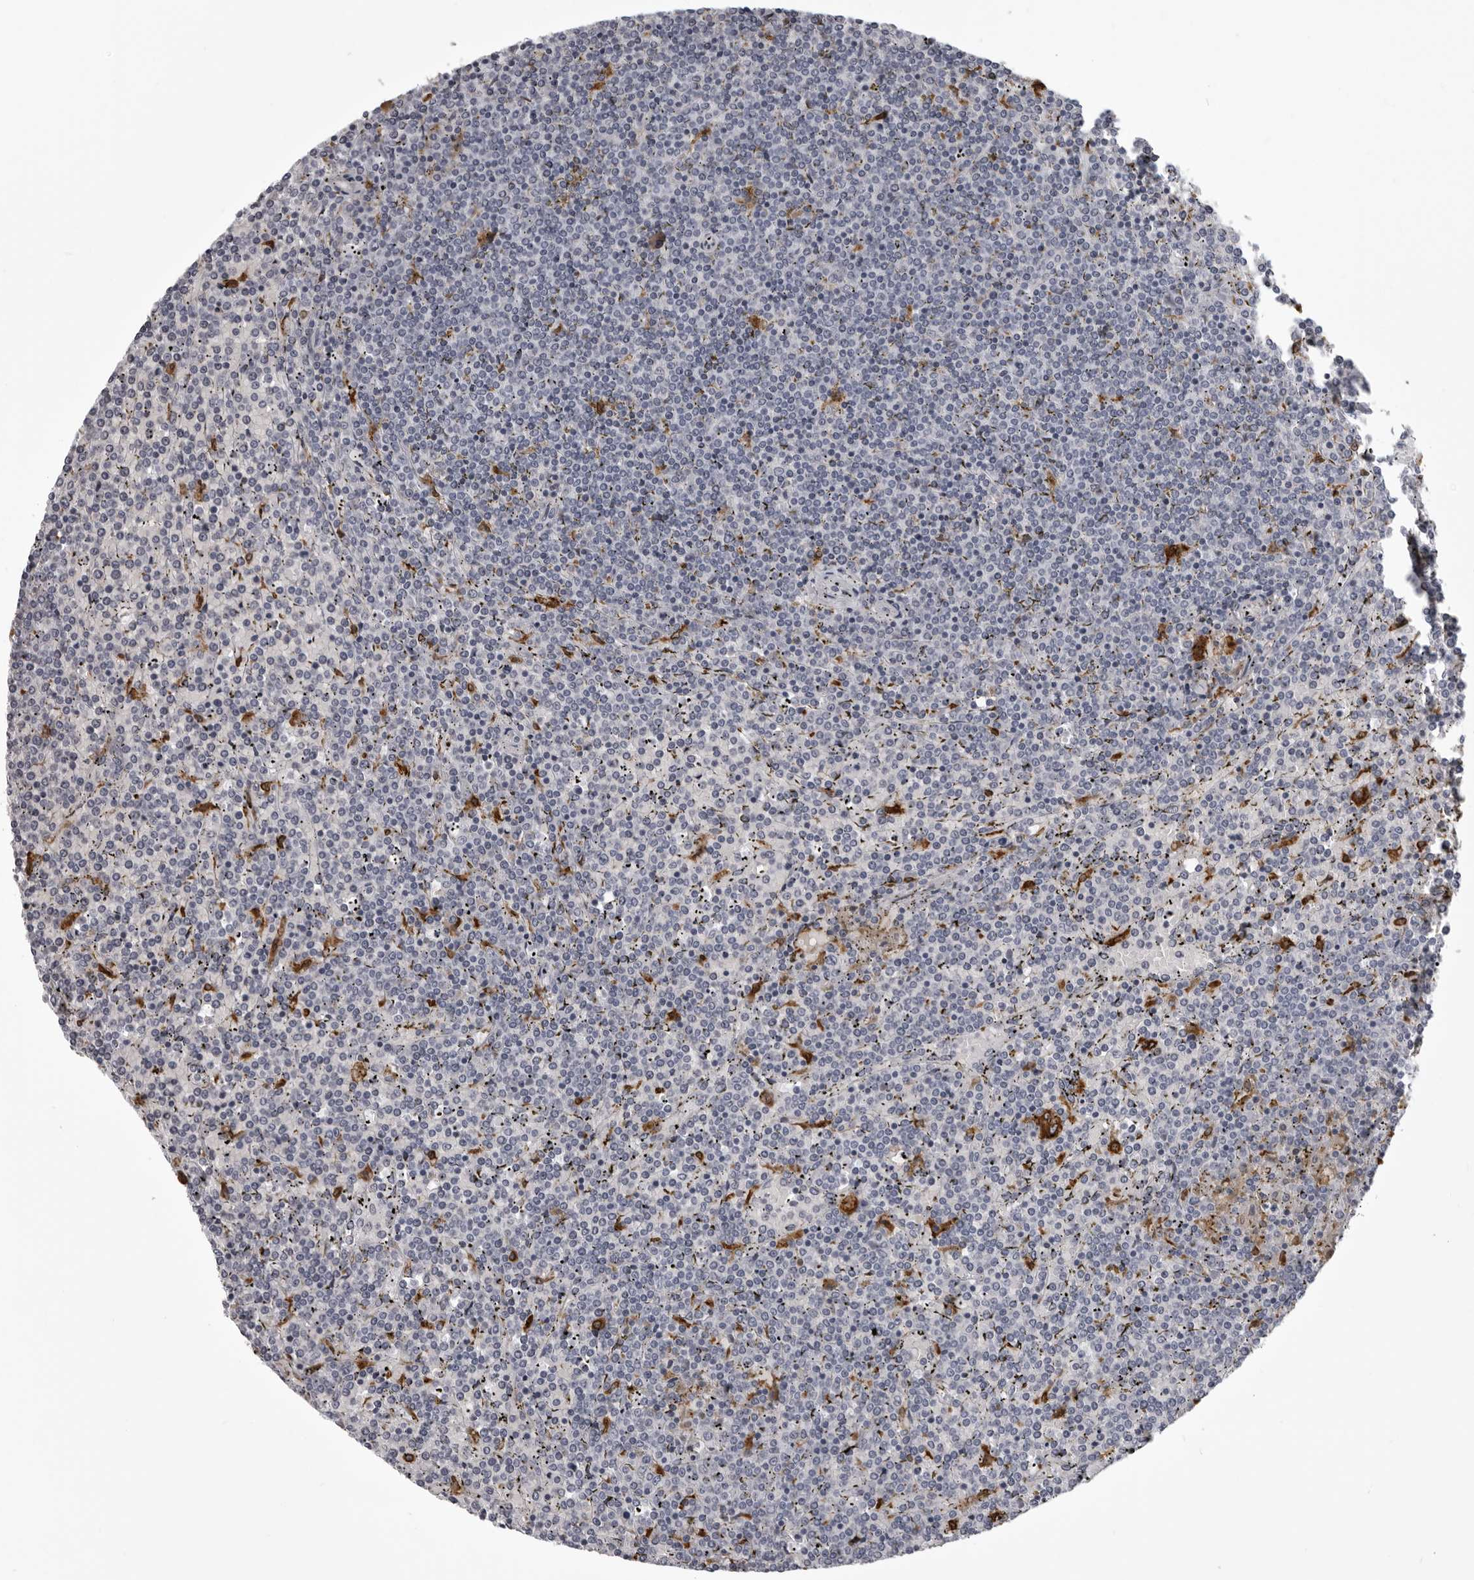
{"staining": {"intensity": "negative", "quantity": "none", "location": "none"}, "tissue": "lymphoma", "cell_type": "Tumor cells", "image_type": "cancer", "snomed": [{"axis": "morphology", "description": "Malignant lymphoma, non-Hodgkin's type, Low grade"}, {"axis": "topography", "description": "Spleen"}], "caption": "High magnification brightfield microscopy of lymphoma stained with DAB (brown) and counterstained with hematoxylin (blue): tumor cells show no significant staining.", "gene": "NCEH1", "patient": {"sex": "female", "age": 19}}